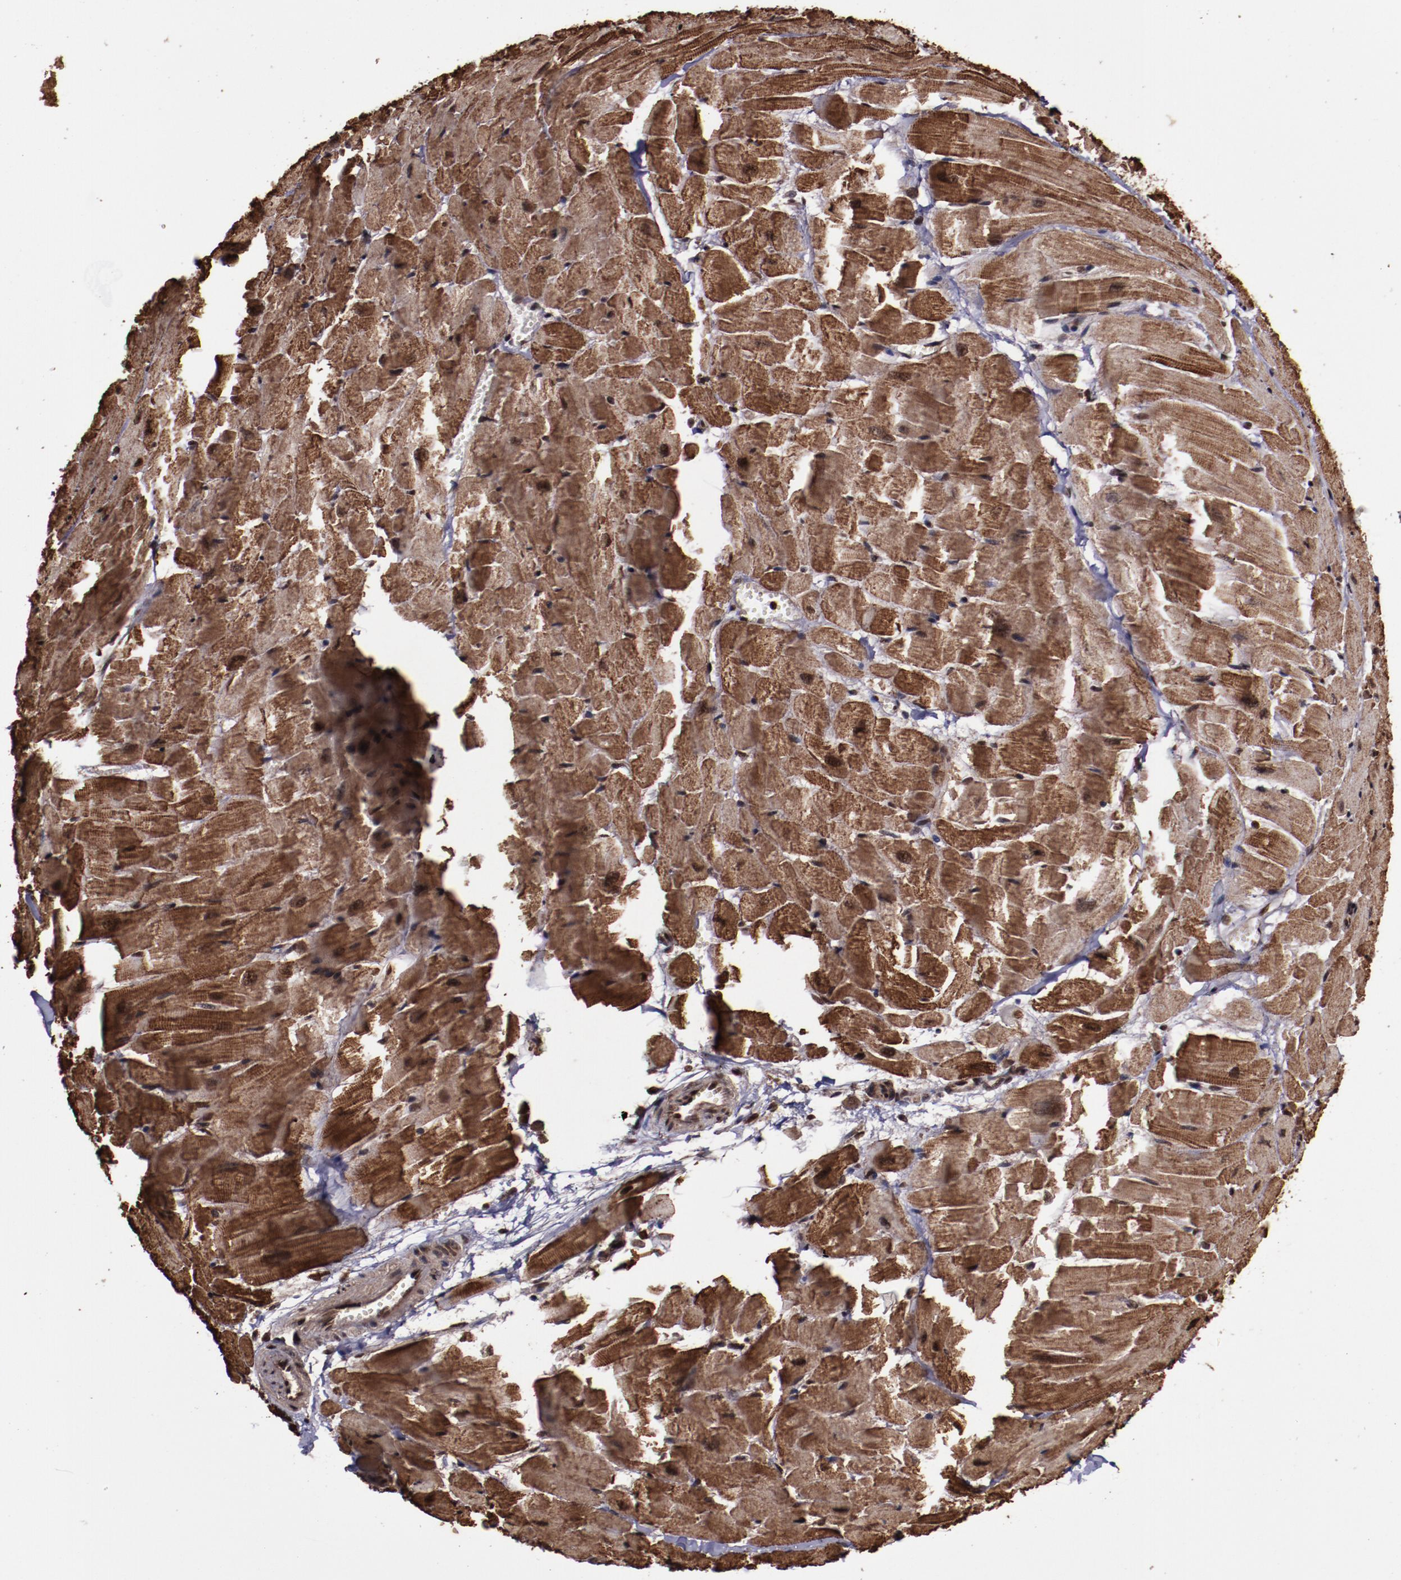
{"staining": {"intensity": "strong", "quantity": ">75%", "location": "cytoplasmic/membranous,nuclear"}, "tissue": "heart muscle", "cell_type": "Cardiomyocytes", "image_type": "normal", "snomed": [{"axis": "morphology", "description": "Normal tissue, NOS"}, {"axis": "topography", "description": "Heart"}], "caption": "This is a photomicrograph of immunohistochemistry staining of unremarkable heart muscle, which shows strong expression in the cytoplasmic/membranous,nuclear of cardiomyocytes.", "gene": "SNW1", "patient": {"sex": "female", "age": 19}}